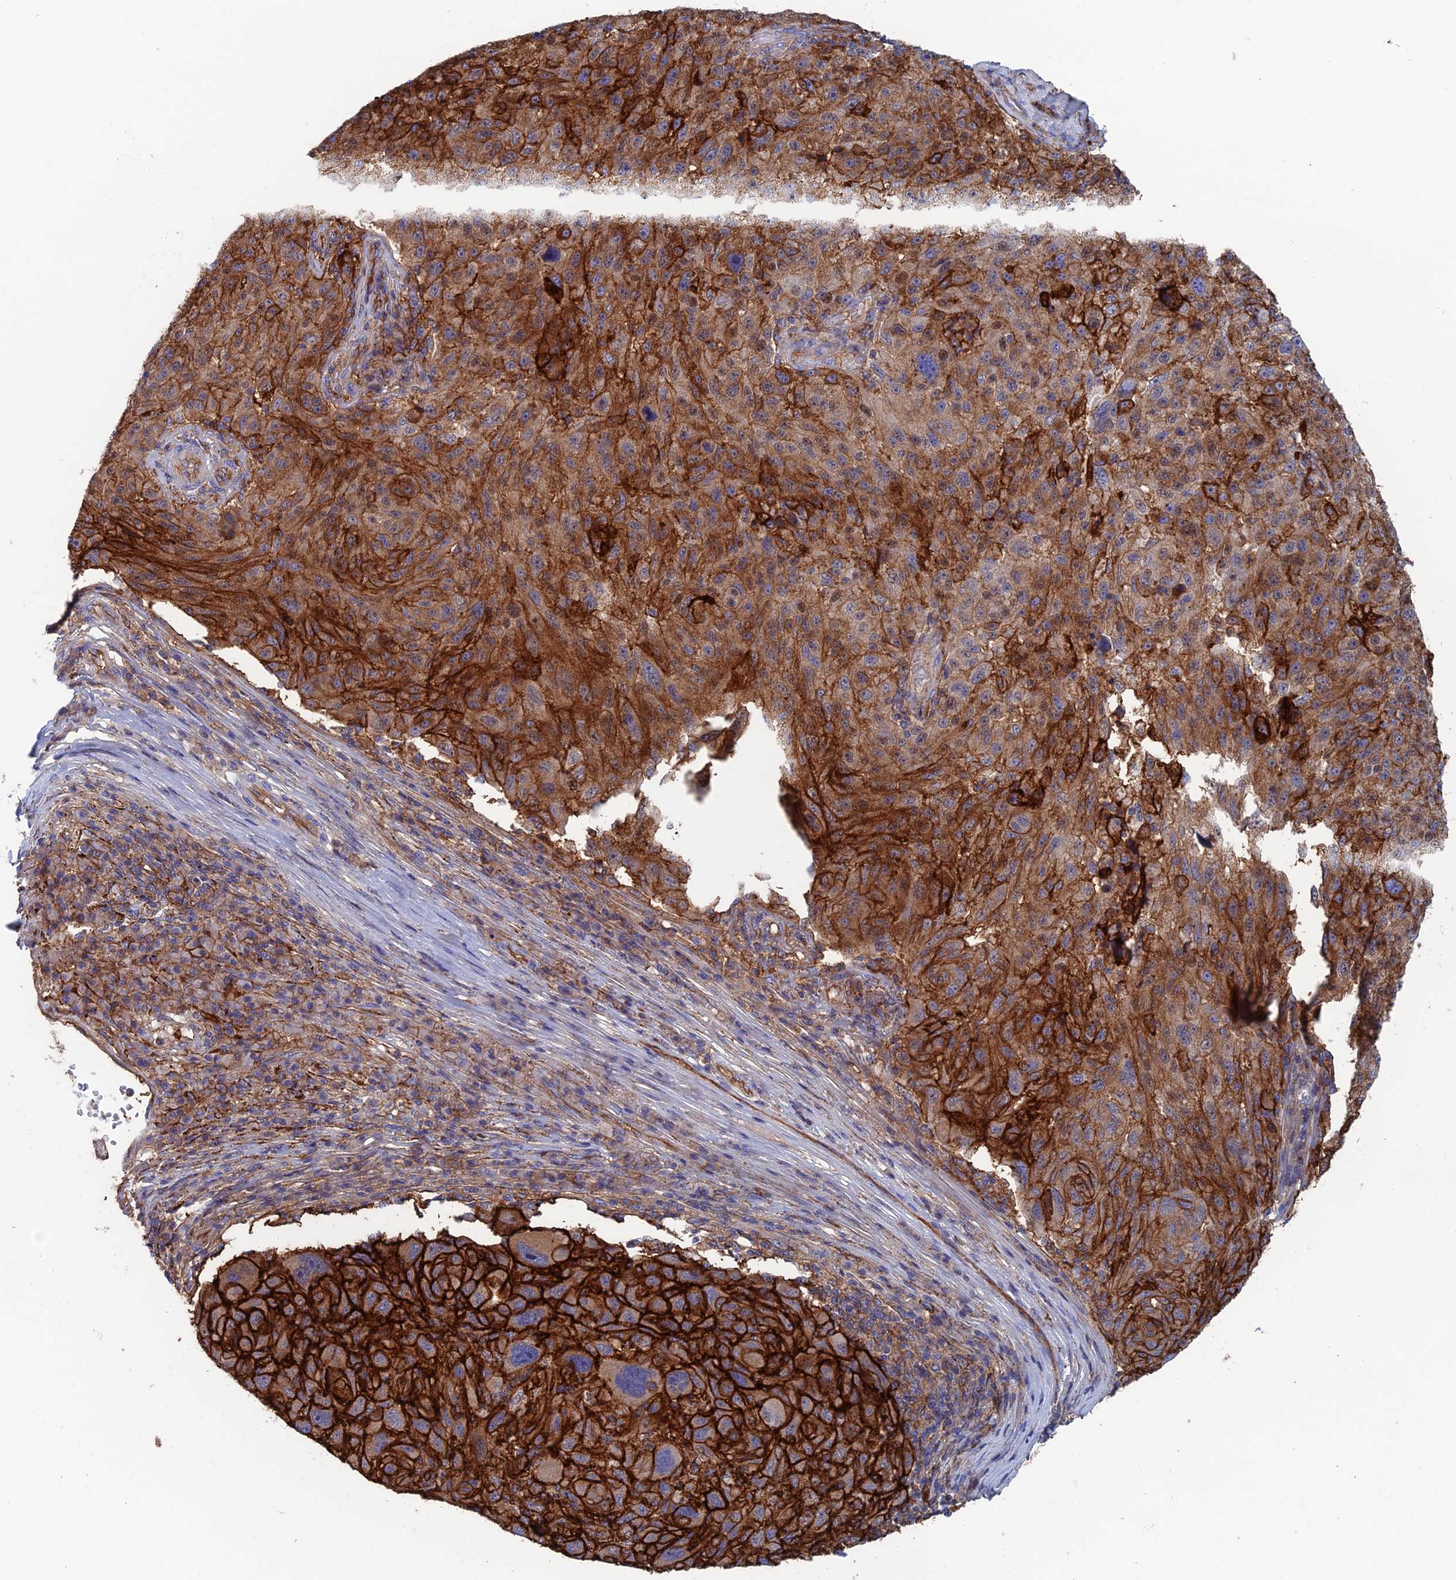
{"staining": {"intensity": "strong", "quantity": "25%-75%", "location": "cytoplasmic/membranous"}, "tissue": "melanoma", "cell_type": "Tumor cells", "image_type": "cancer", "snomed": [{"axis": "morphology", "description": "Malignant melanoma, NOS"}, {"axis": "topography", "description": "Skin"}], "caption": "High-magnification brightfield microscopy of malignant melanoma stained with DAB (brown) and counterstained with hematoxylin (blue). tumor cells exhibit strong cytoplasmic/membranous positivity is identified in about25%-75% of cells.", "gene": "SNX11", "patient": {"sex": "male", "age": 53}}